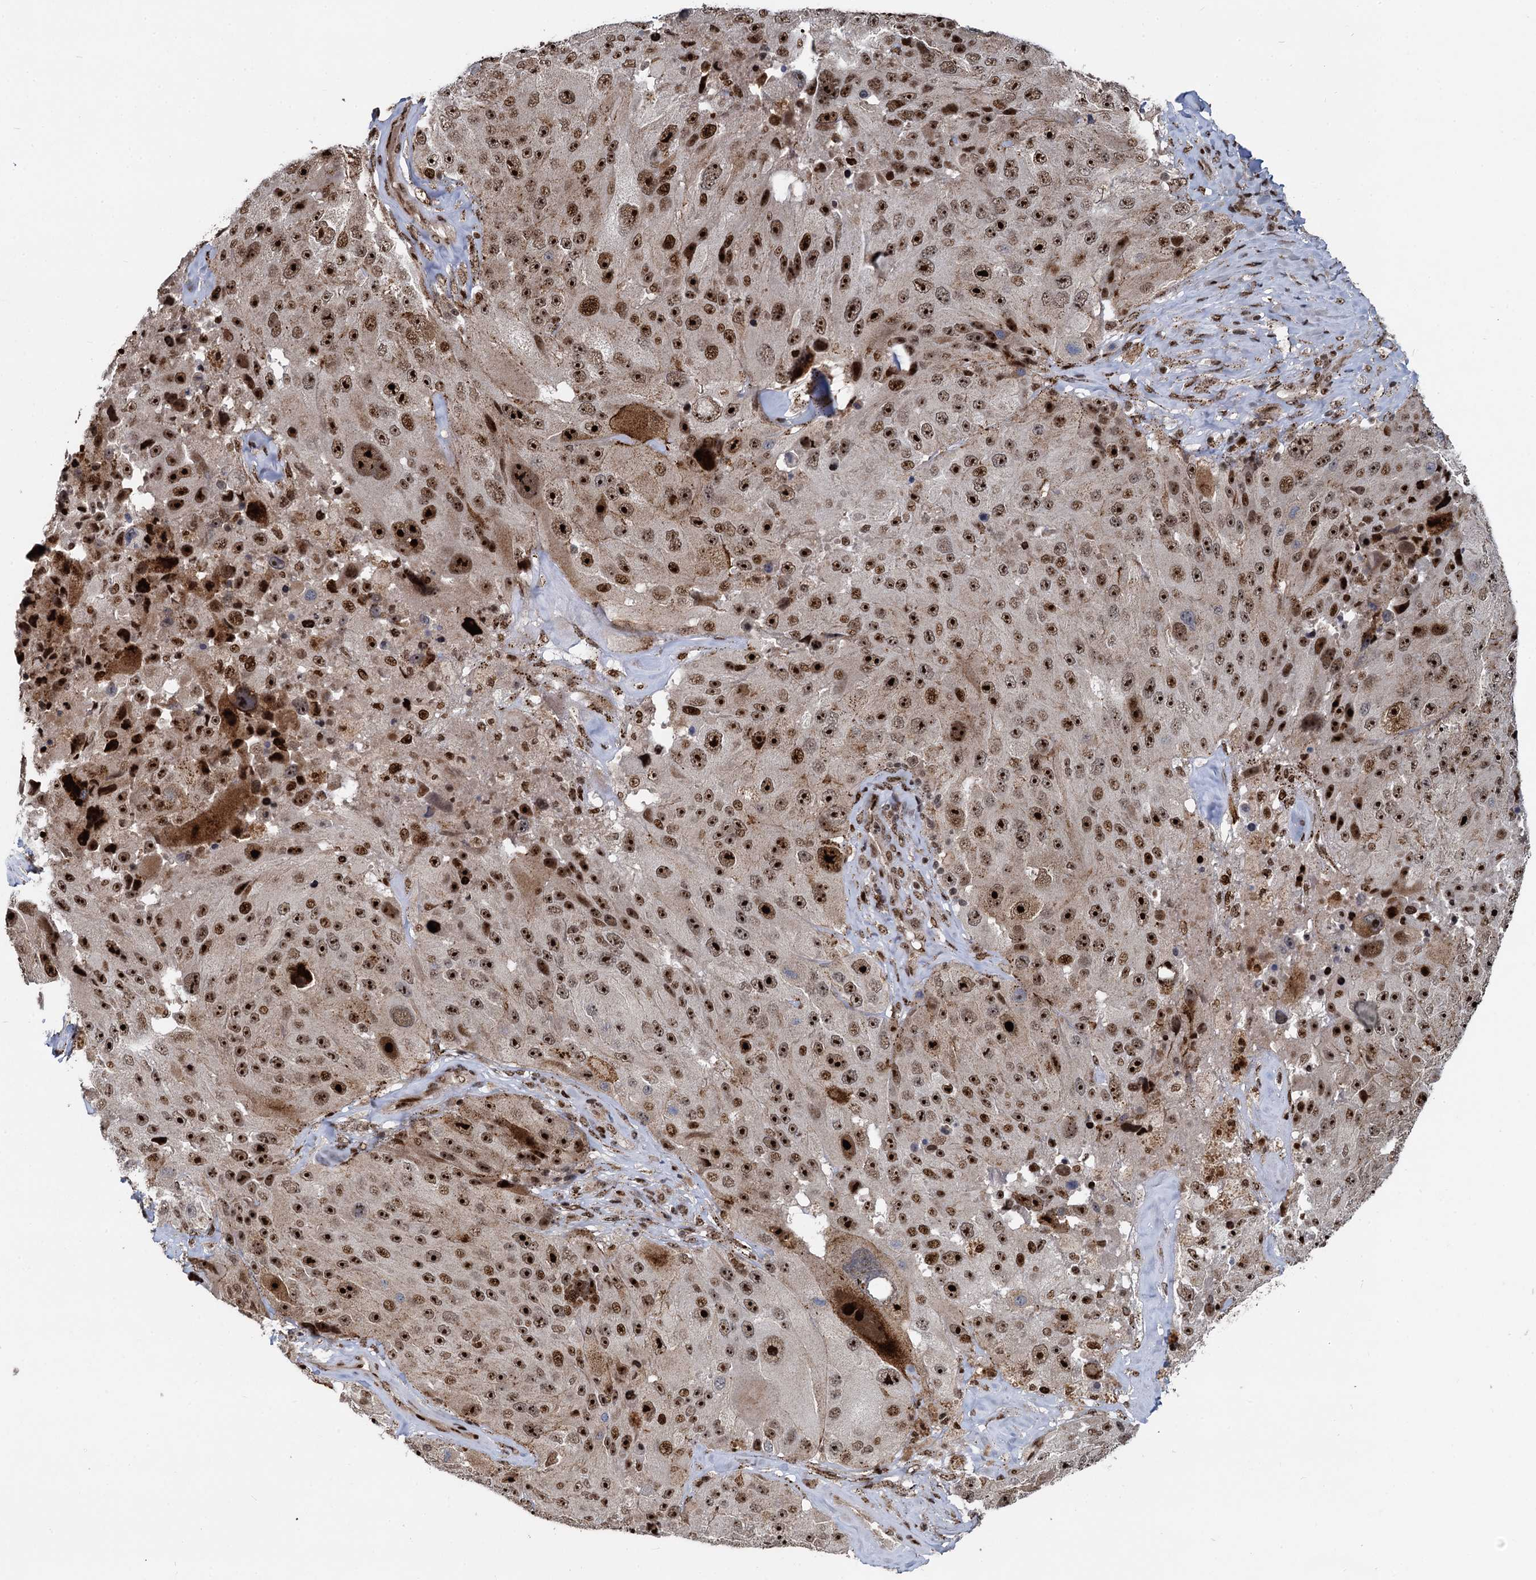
{"staining": {"intensity": "strong", "quantity": ">75%", "location": "nuclear"}, "tissue": "melanoma", "cell_type": "Tumor cells", "image_type": "cancer", "snomed": [{"axis": "morphology", "description": "Malignant melanoma, Metastatic site"}, {"axis": "topography", "description": "Lymph node"}], "caption": "DAB (3,3'-diaminobenzidine) immunohistochemical staining of melanoma exhibits strong nuclear protein staining in about >75% of tumor cells. (brown staining indicates protein expression, while blue staining denotes nuclei).", "gene": "ANKRD49", "patient": {"sex": "male", "age": 62}}